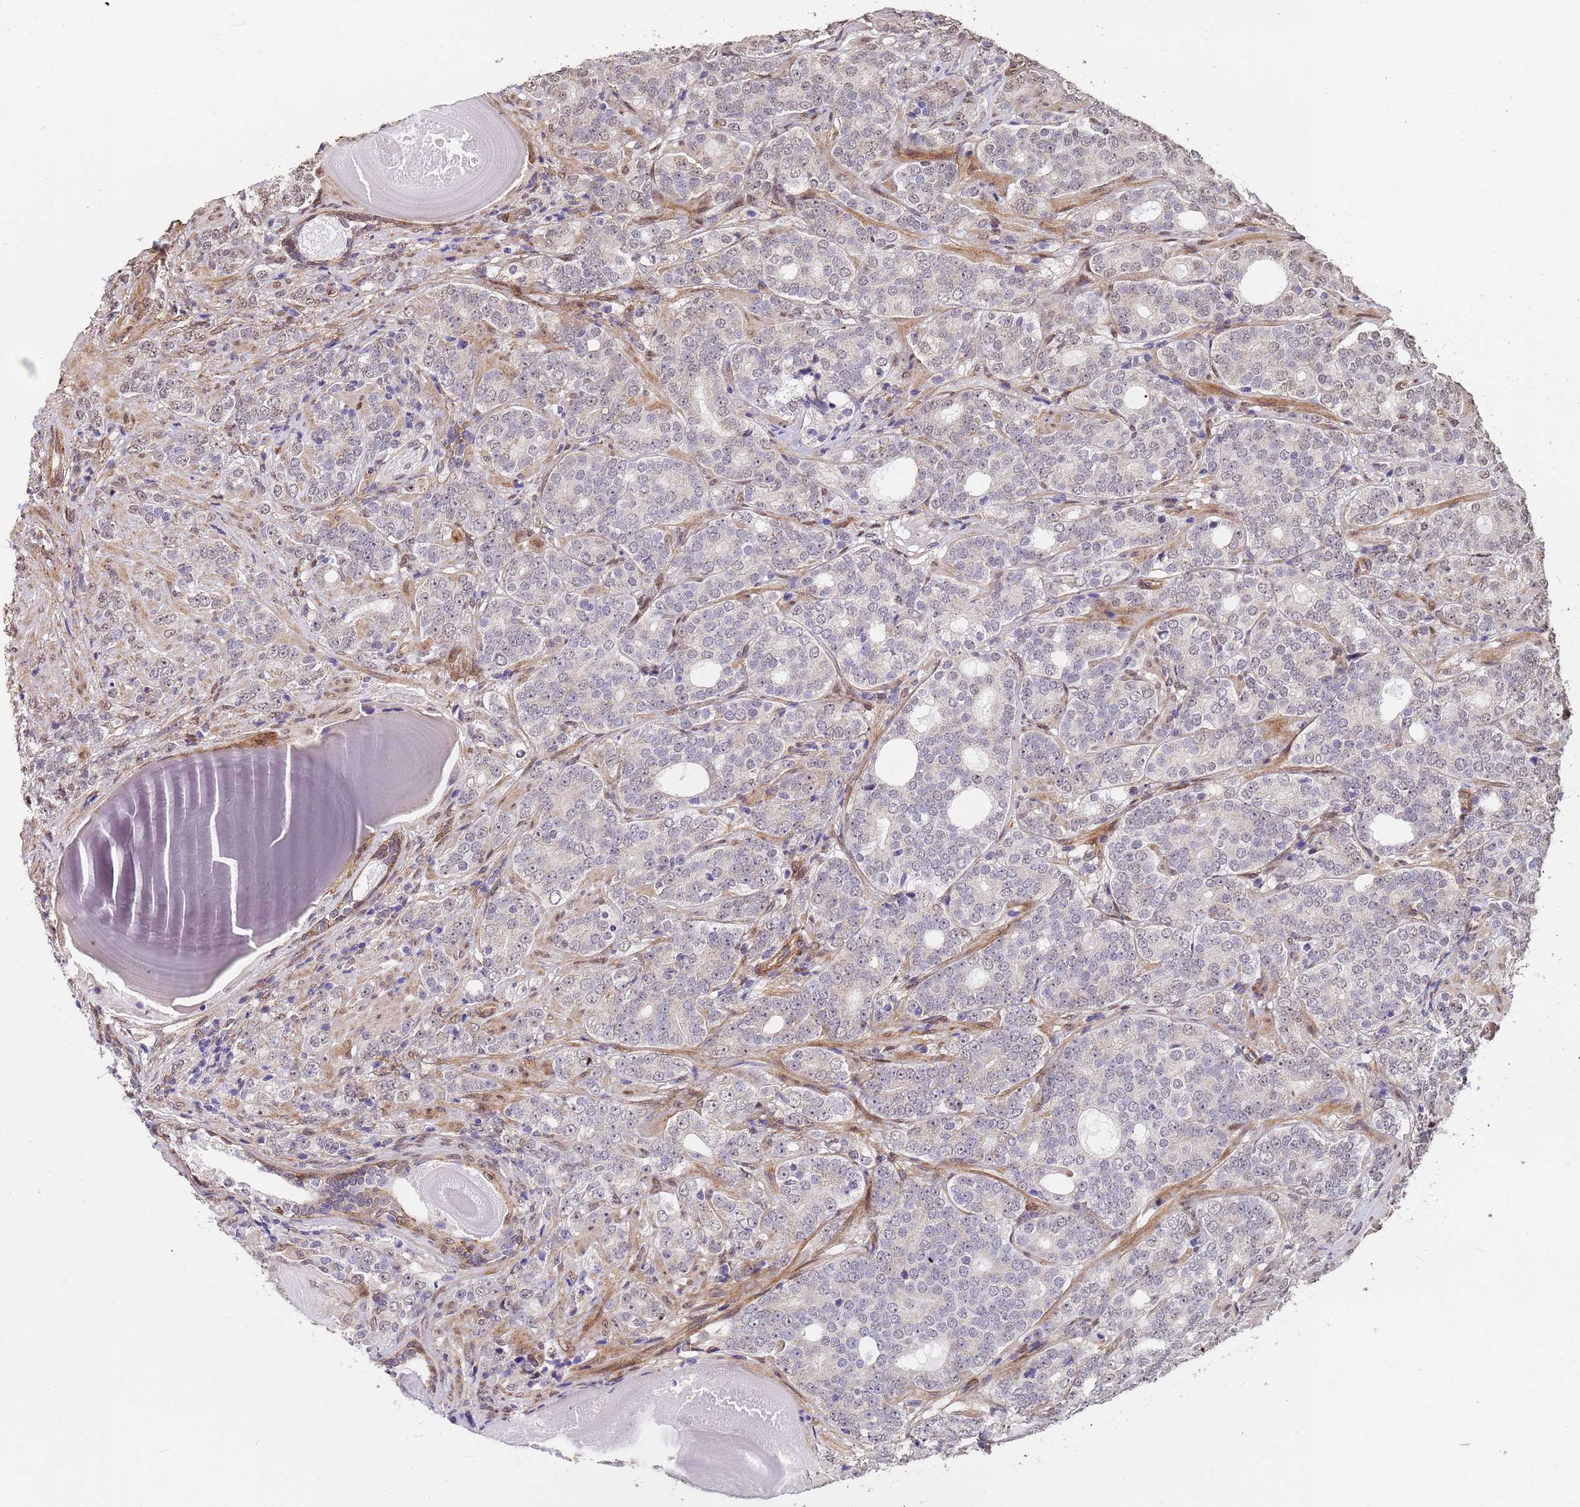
{"staining": {"intensity": "weak", "quantity": "<25%", "location": "nuclear"}, "tissue": "prostate cancer", "cell_type": "Tumor cells", "image_type": "cancer", "snomed": [{"axis": "morphology", "description": "Adenocarcinoma, High grade"}, {"axis": "topography", "description": "Prostate"}], "caption": "DAB (3,3'-diaminobenzidine) immunohistochemical staining of human prostate cancer (high-grade adenocarcinoma) reveals no significant staining in tumor cells.", "gene": "TRIP6", "patient": {"sex": "male", "age": 64}}